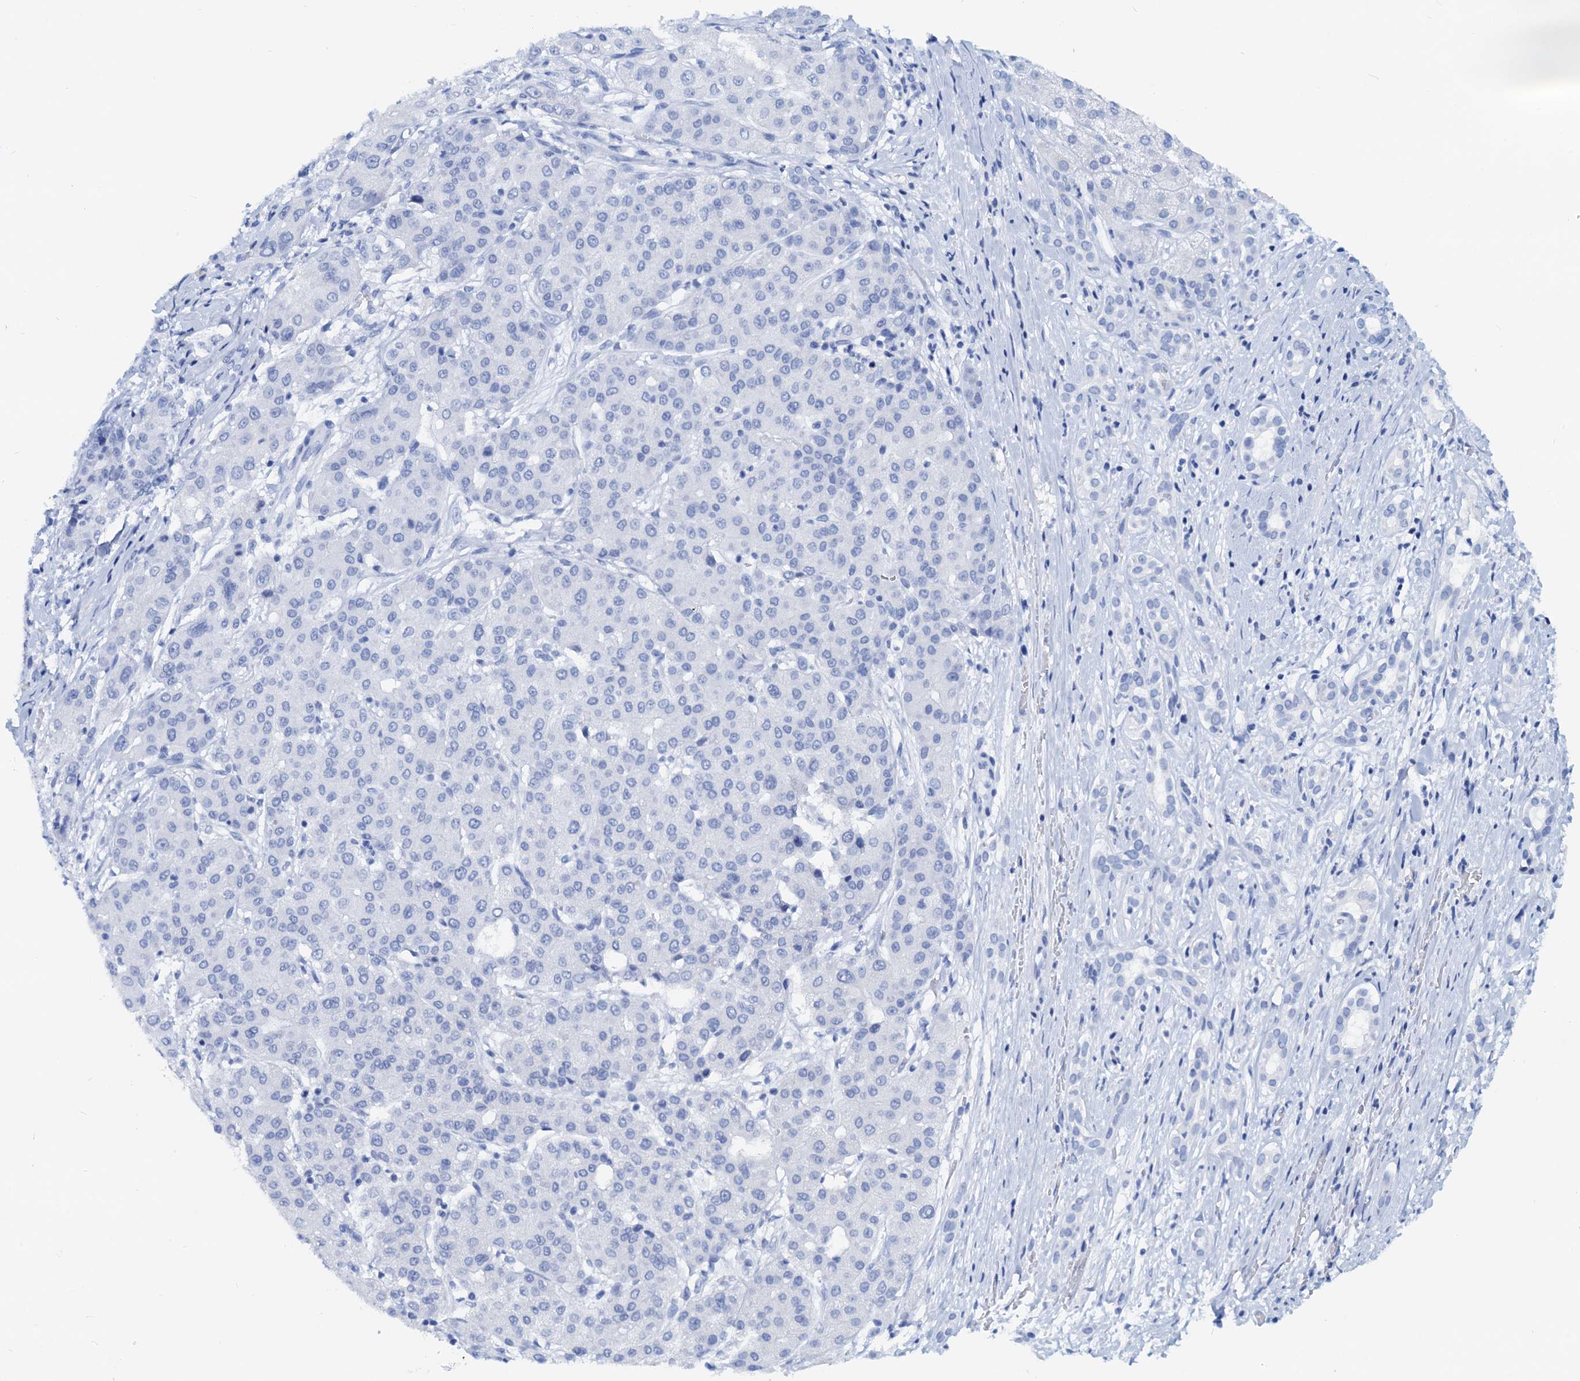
{"staining": {"intensity": "negative", "quantity": "none", "location": "none"}, "tissue": "liver cancer", "cell_type": "Tumor cells", "image_type": "cancer", "snomed": [{"axis": "morphology", "description": "Carcinoma, Hepatocellular, NOS"}, {"axis": "topography", "description": "Liver"}], "caption": "Histopathology image shows no significant protein positivity in tumor cells of liver cancer.", "gene": "PTGES3", "patient": {"sex": "male", "age": 65}}